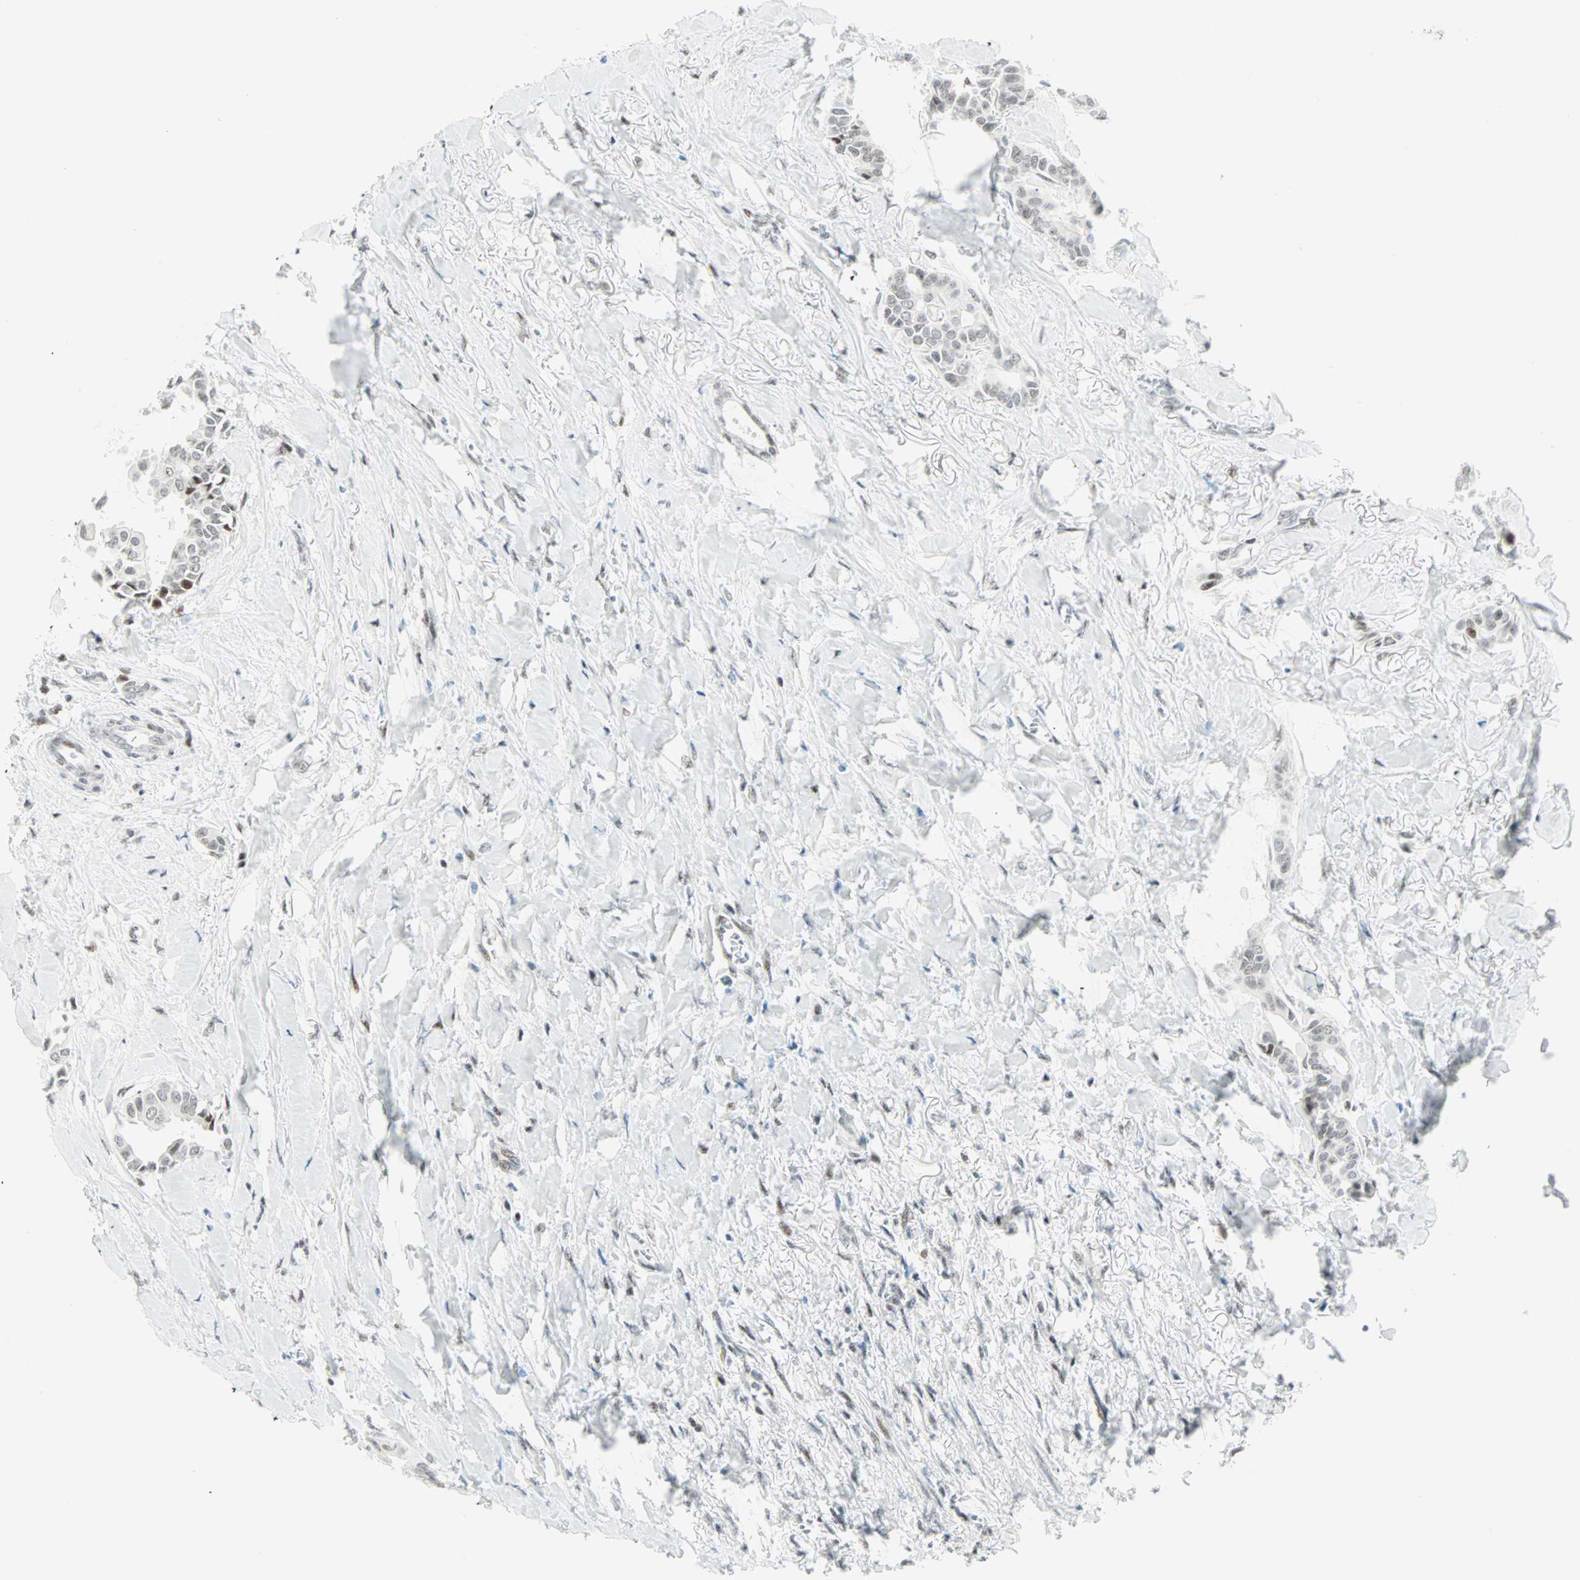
{"staining": {"intensity": "weak", "quantity": "<25%", "location": "nuclear"}, "tissue": "head and neck cancer", "cell_type": "Tumor cells", "image_type": "cancer", "snomed": [{"axis": "morphology", "description": "Adenocarcinoma, NOS"}, {"axis": "topography", "description": "Salivary gland"}, {"axis": "topography", "description": "Head-Neck"}], "caption": "Immunohistochemical staining of human head and neck cancer demonstrates no significant positivity in tumor cells. (Brightfield microscopy of DAB (3,3'-diaminobenzidine) IHC at high magnification).", "gene": "PKNOX1", "patient": {"sex": "female", "age": 59}}